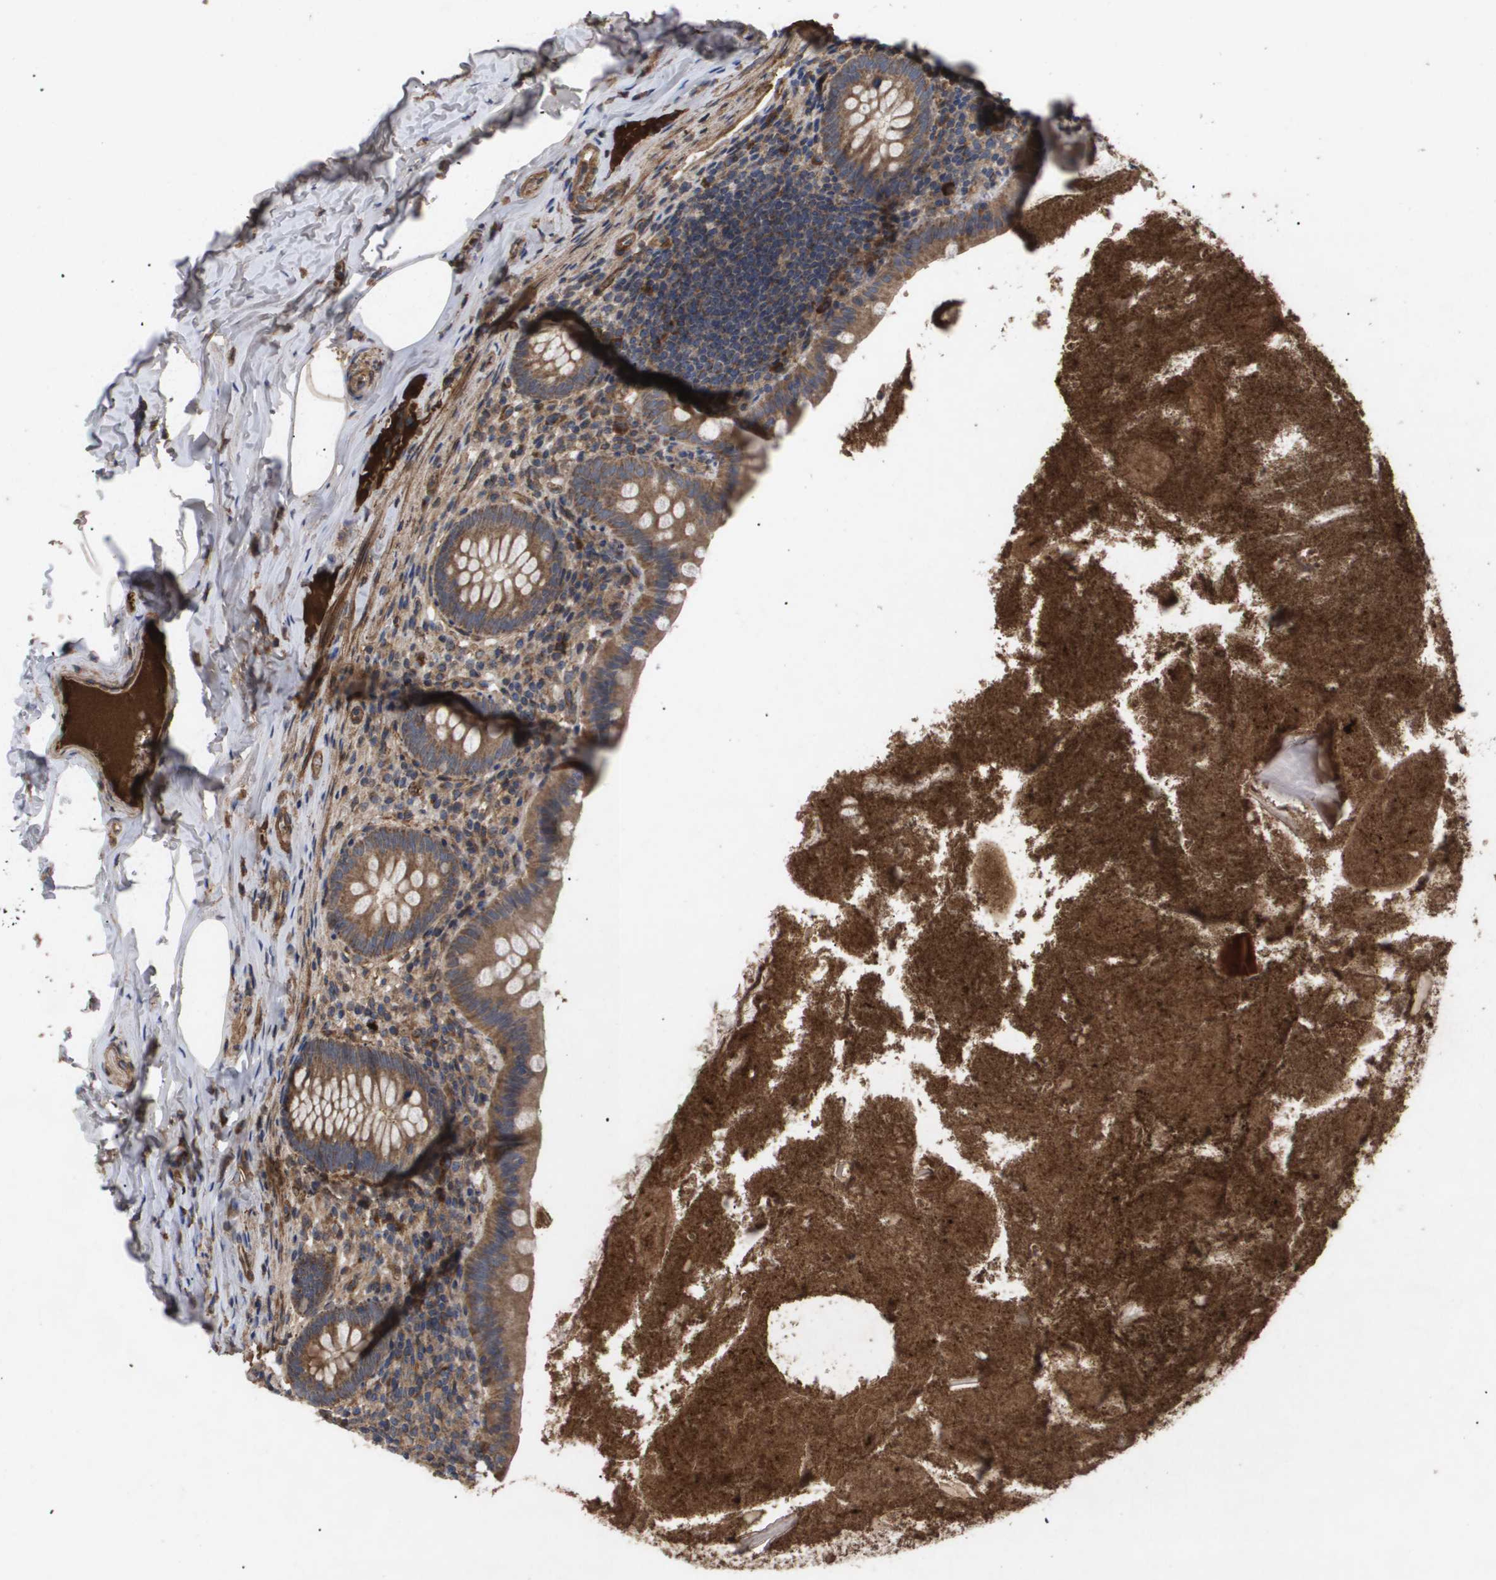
{"staining": {"intensity": "moderate", "quantity": ">75%", "location": "cytoplasmic/membranous"}, "tissue": "appendix", "cell_type": "Glandular cells", "image_type": "normal", "snomed": [{"axis": "morphology", "description": "Normal tissue, NOS"}, {"axis": "topography", "description": "Appendix"}], "caption": "Immunohistochemistry (IHC) (DAB (3,3'-diaminobenzidine)) staining of benign appendix shows moderate cytoplasmic/membranous protein staining in approximately >75% of glandular cells. (brown staining indicates protein expression, while blue staining denotes nuclei).", "gene": "TNS1", "patient": {"sex": "male", "age": 52}}